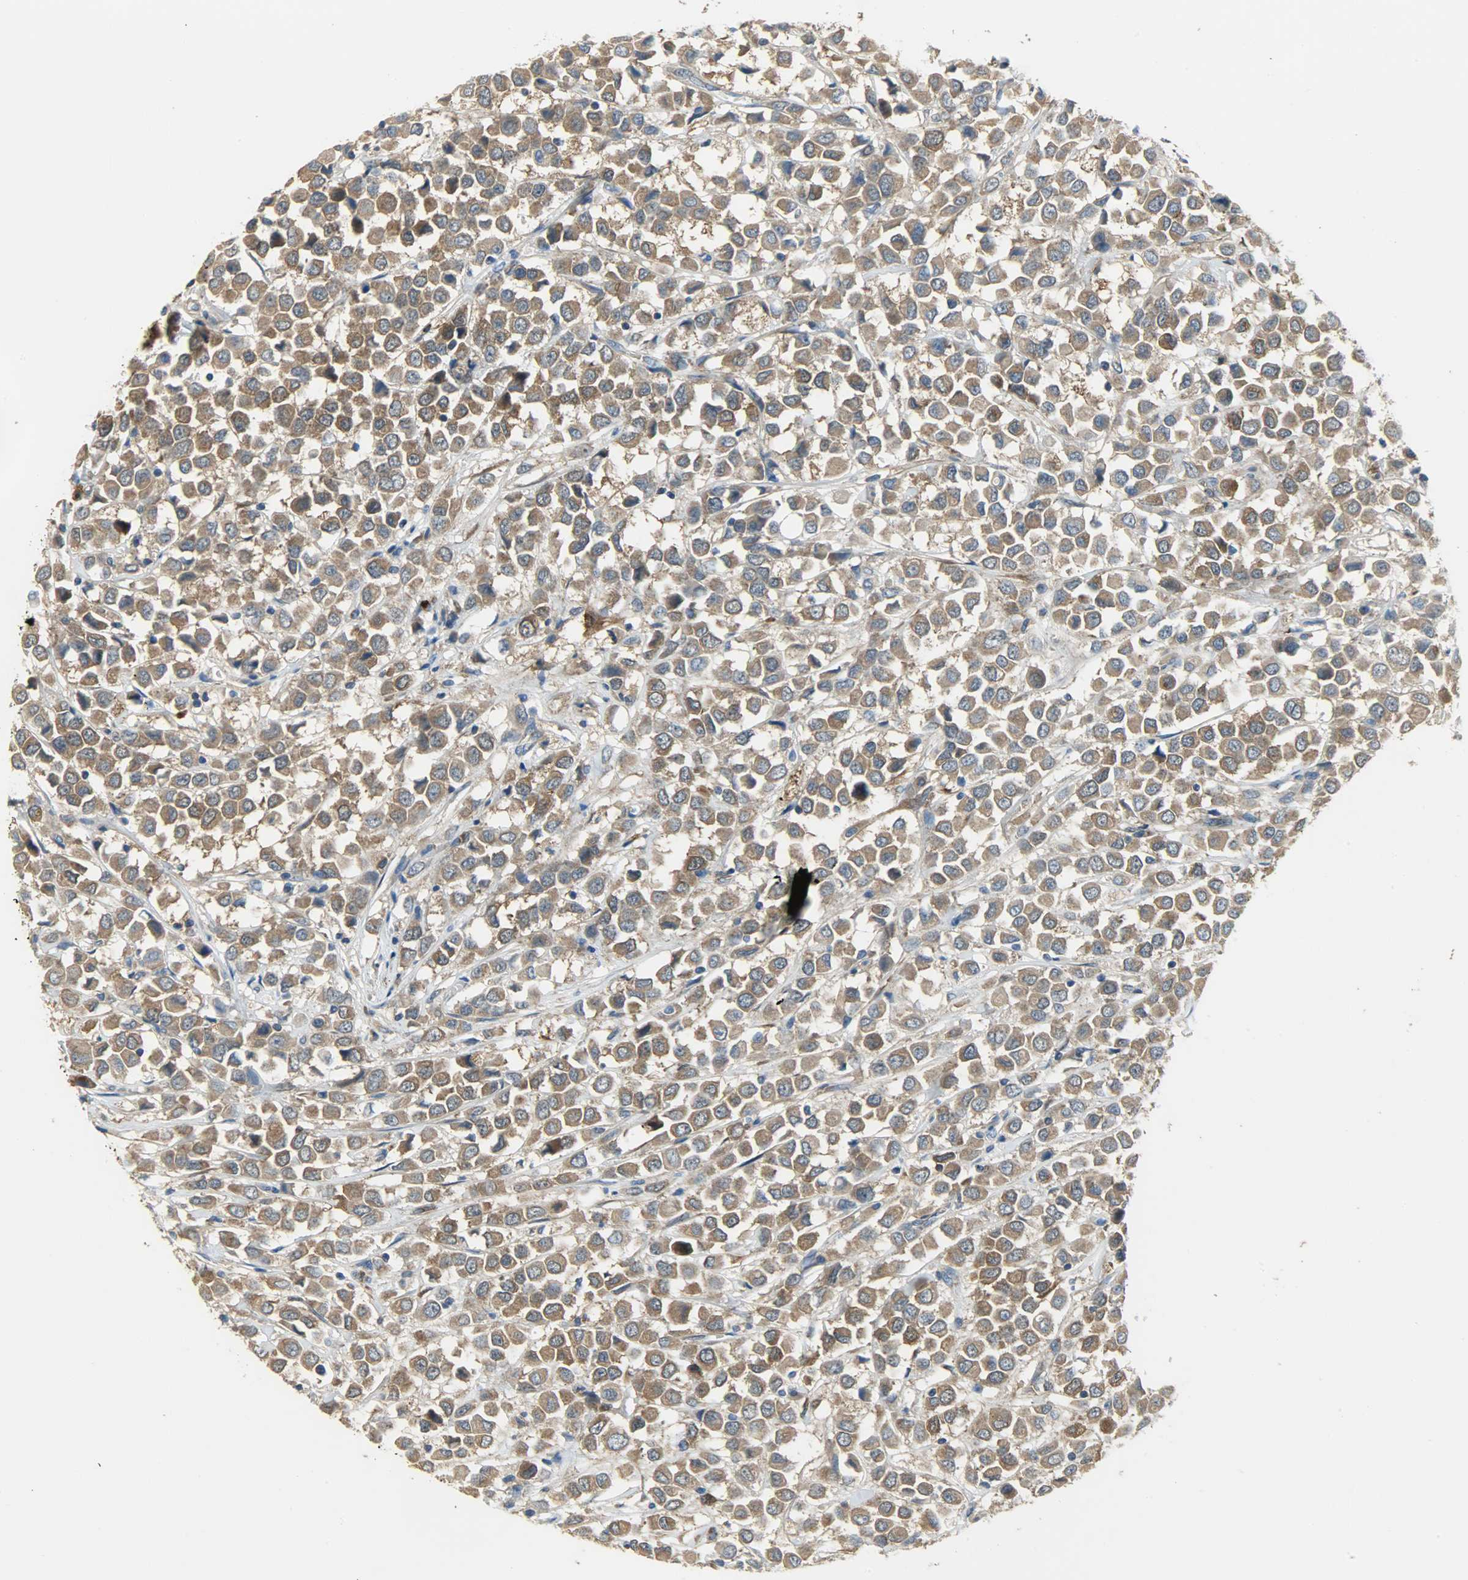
{"staining": {"intensity": "strong", "quantity": ">75%", "location": "cytoplasmic/membranous"}, "tissue": "breast cancer", "cell_type": "Tumor cells", "image_type": "cancer", "snomed": [{"axis": "morphology", "description": "Duct carcinoma"}, {"axis": "topography", "description": "Breast"}], "caption": "IHC of breast cancer demonstrates high levels of strong cytoplasmic/membranous positivity in approximately >75% of tumor cells. (Stains: DAB (3,3'-diaminobenzidine) in brown, nuclei in blue, Microscopy: brightfield microscopy at high magnification).", "gene": "C1orf198", "patient": {"sex": "female", "age": 61}}